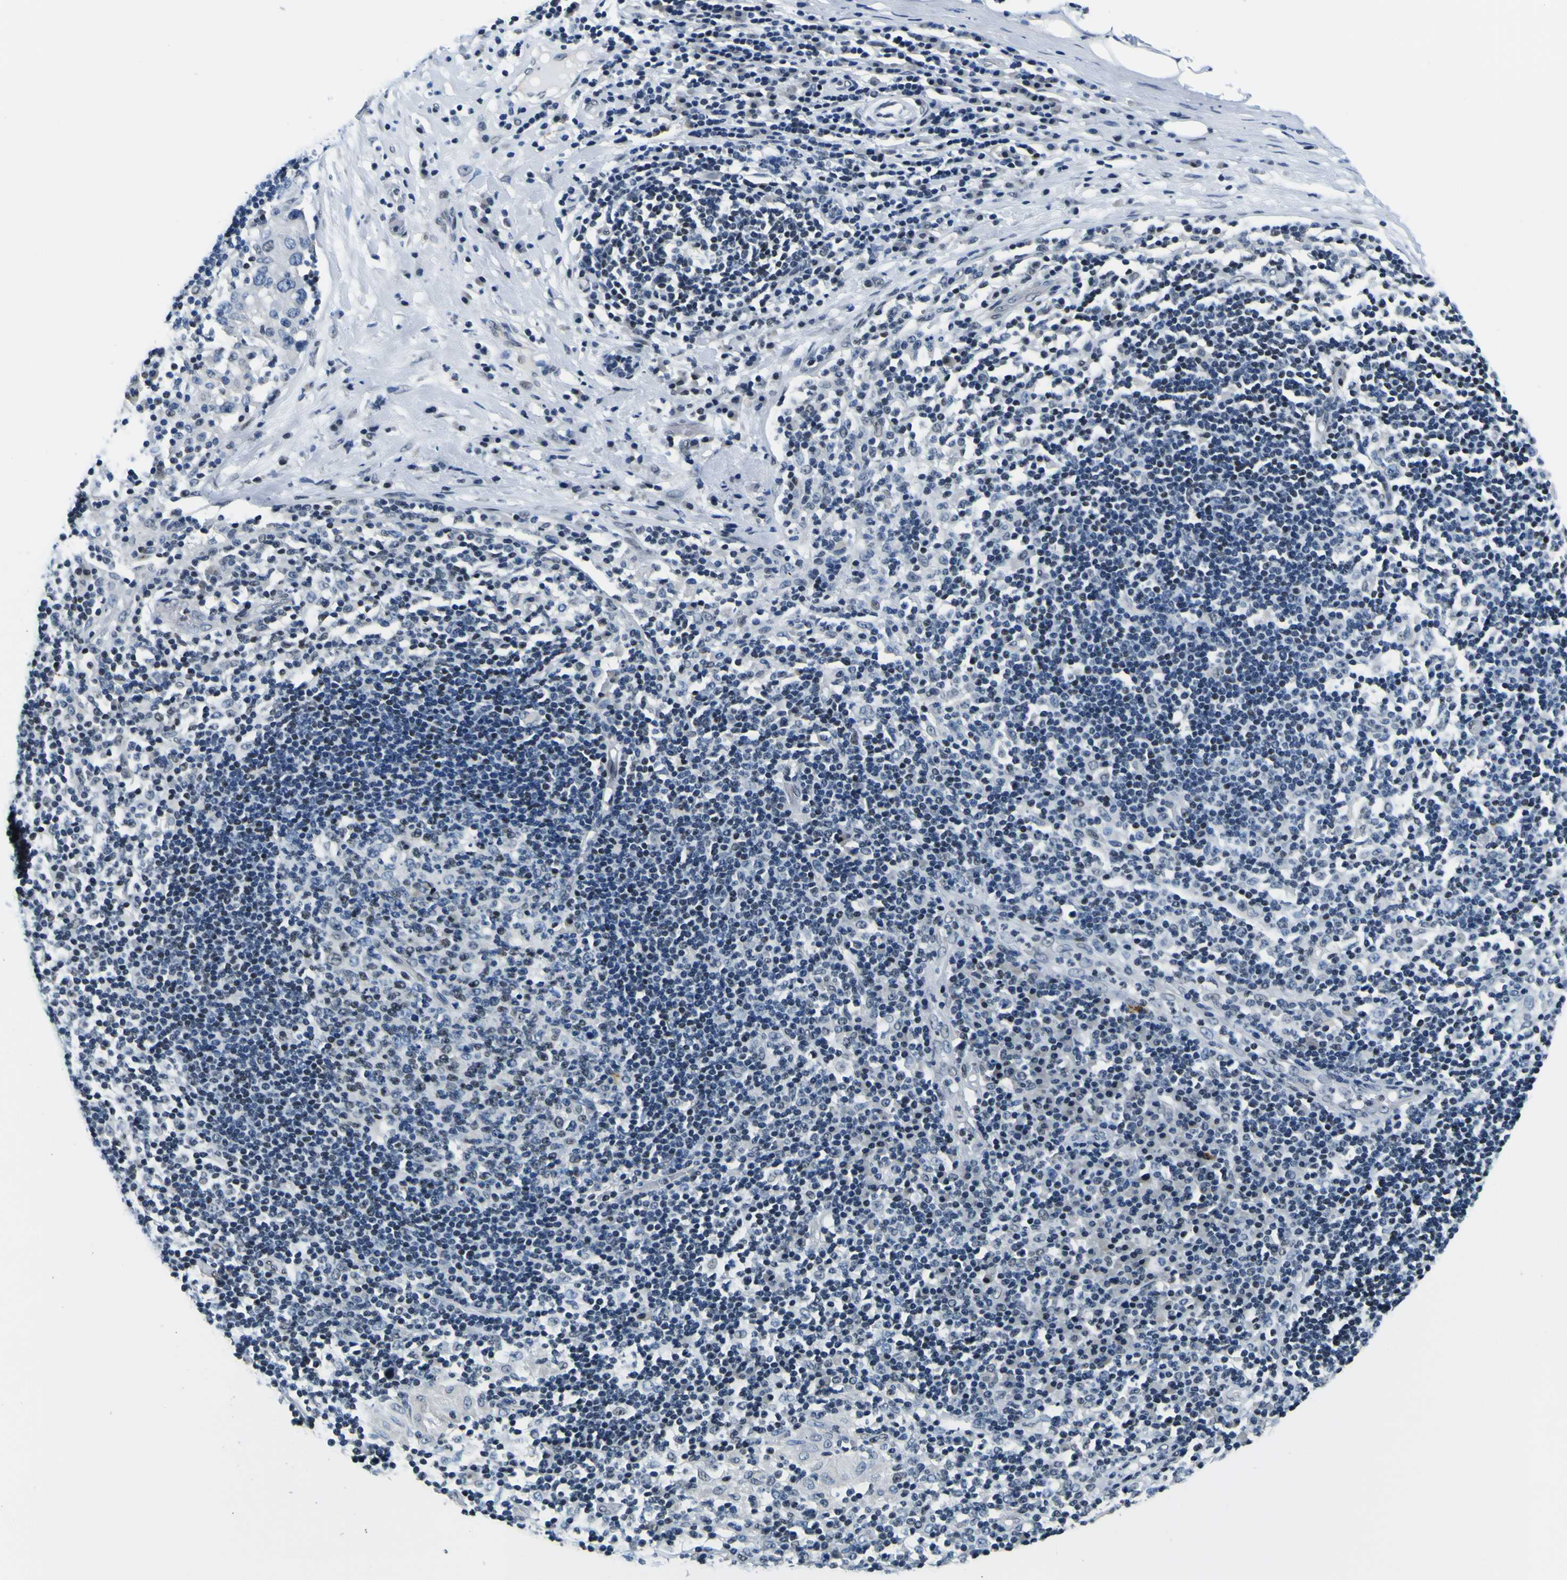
{"staining": {"intensity": "weak", "quantity": ">75%", "location": "nuclear"}, "tissue": "adipose tissue", "cell_type": "Adipocytes", "image_type": "normal", "snomed": [{"axis": "morphology", "description": "Normal tissue, NOS"}, {"axis": "morphology", "description": "Adenocarcinoma, NOS"}, {"axis": "topography", "description": "Esophagus"}], "caption": "Protein analysis of benign adipose tissue shows weak nuclear staining in about >75% of adipocytes.", "gene": "SP1", "patient": {"sex": "male", "age": 62}}